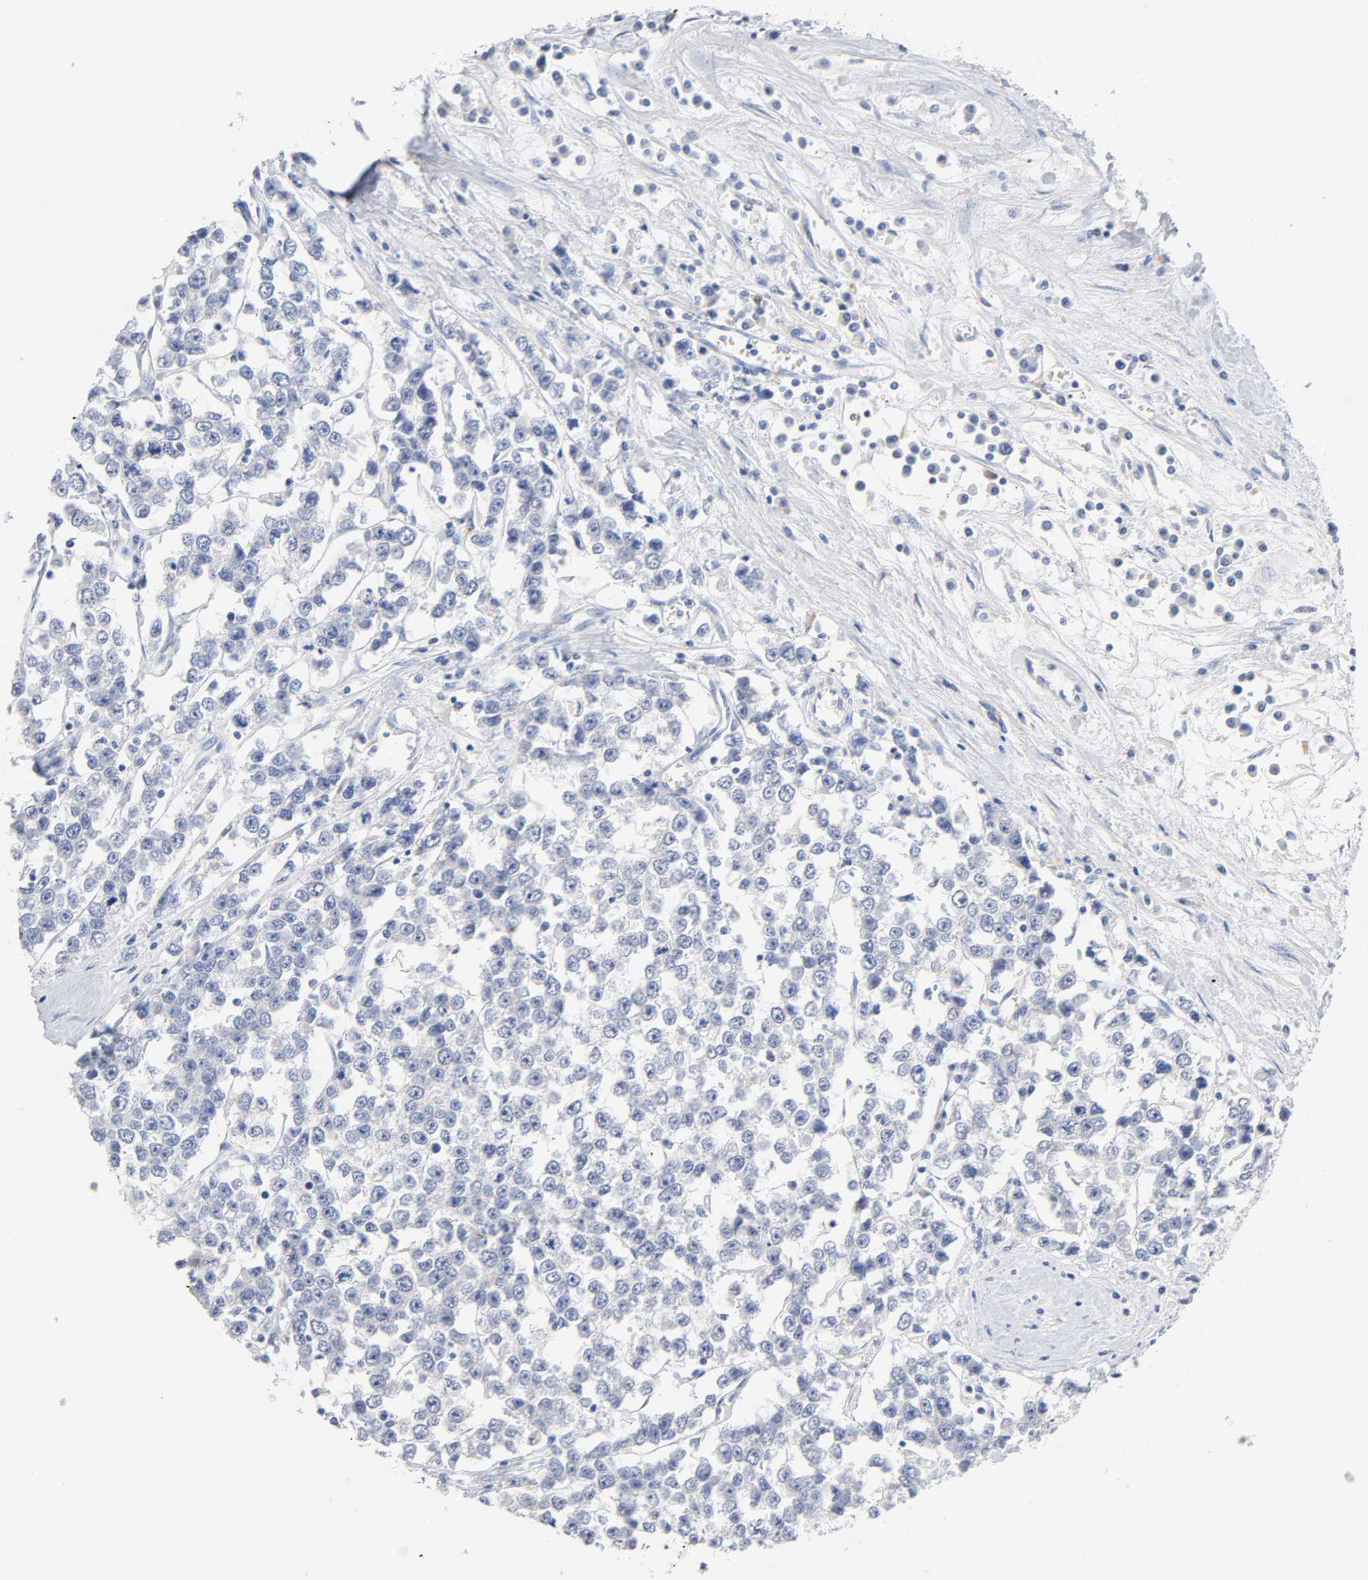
{"staining": {"intensity": "negative", "quantity": "none", "location": "none"}, "tissue": "testis cancer", "cell_type": "Tumor cells", "image_type": "cancer", "snomed": [{"axis": "morphology", "description": "Seminoma, NOS"}, {"axis": "morphology", "description": "Carcinoma, Embryonal, NOS"}, {"axis": "topography", "description": "Testis"}], "caption": "Immunohistochemical staining of human testis cancer (embryonal carcinoma) demonstrates no significant positivity in tumor cells.", "gene": "MALT1", "patient": {"sex": "male", "age": 52}}